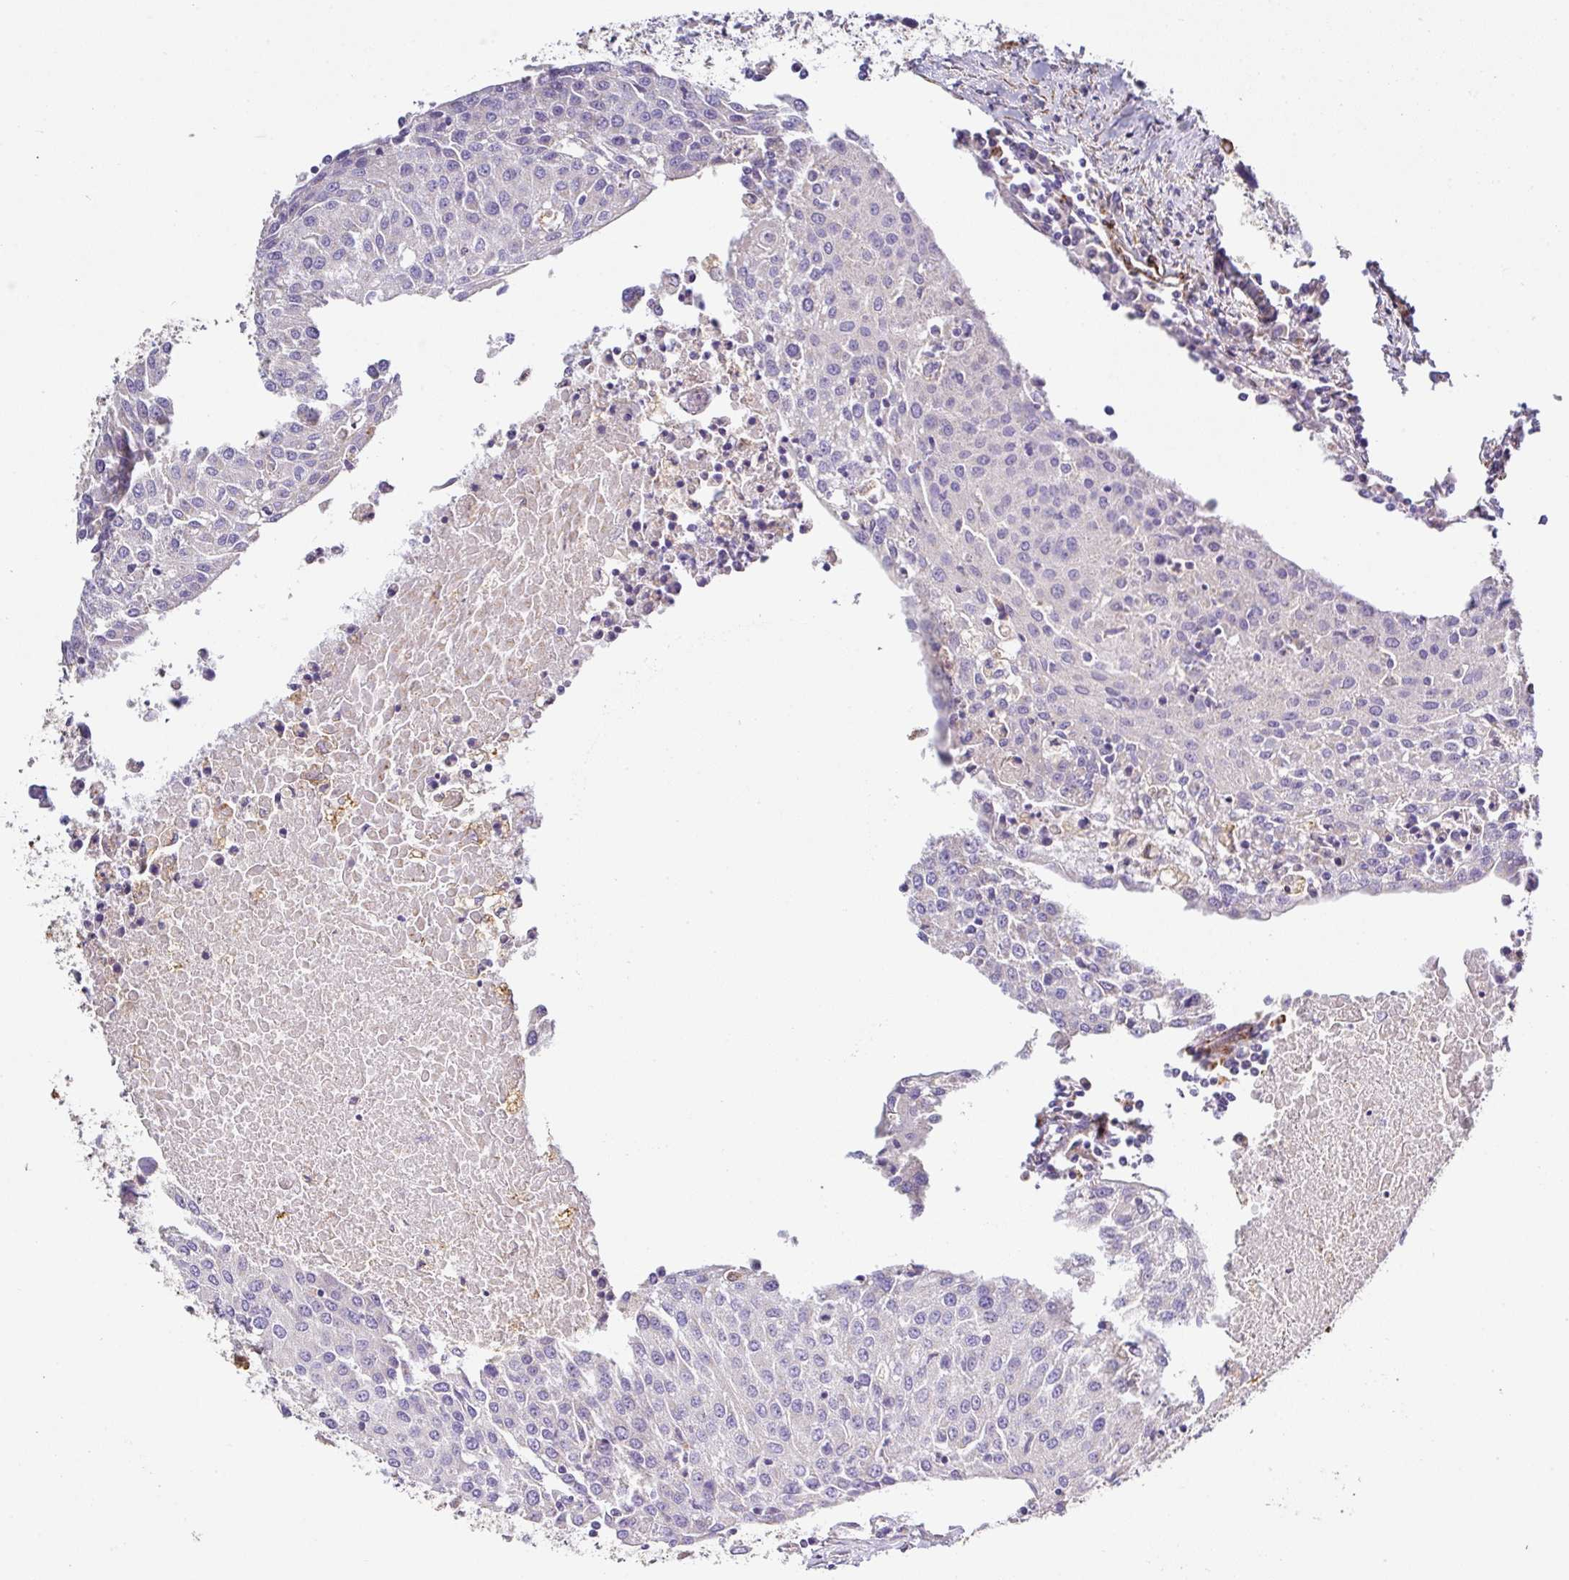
{"staining": {"intensity": "negative", "quantity": "none", "location": "none"}, "tissue": "urothelial cancer", "cell_type": "Tumor cells", "image_type": "cancer", "snomed": [{"axis": "morphology", "description": "Urothelial carcinoma, High grade"}, {"axis": "topography", "description": "Urinary bladder"}], "caption": "Micrograph shows no protein expression in tumor cells of urothelial cancer tissue.", "gene": "SLC25A17", "patient": {"sex": "female", "age": 85}}